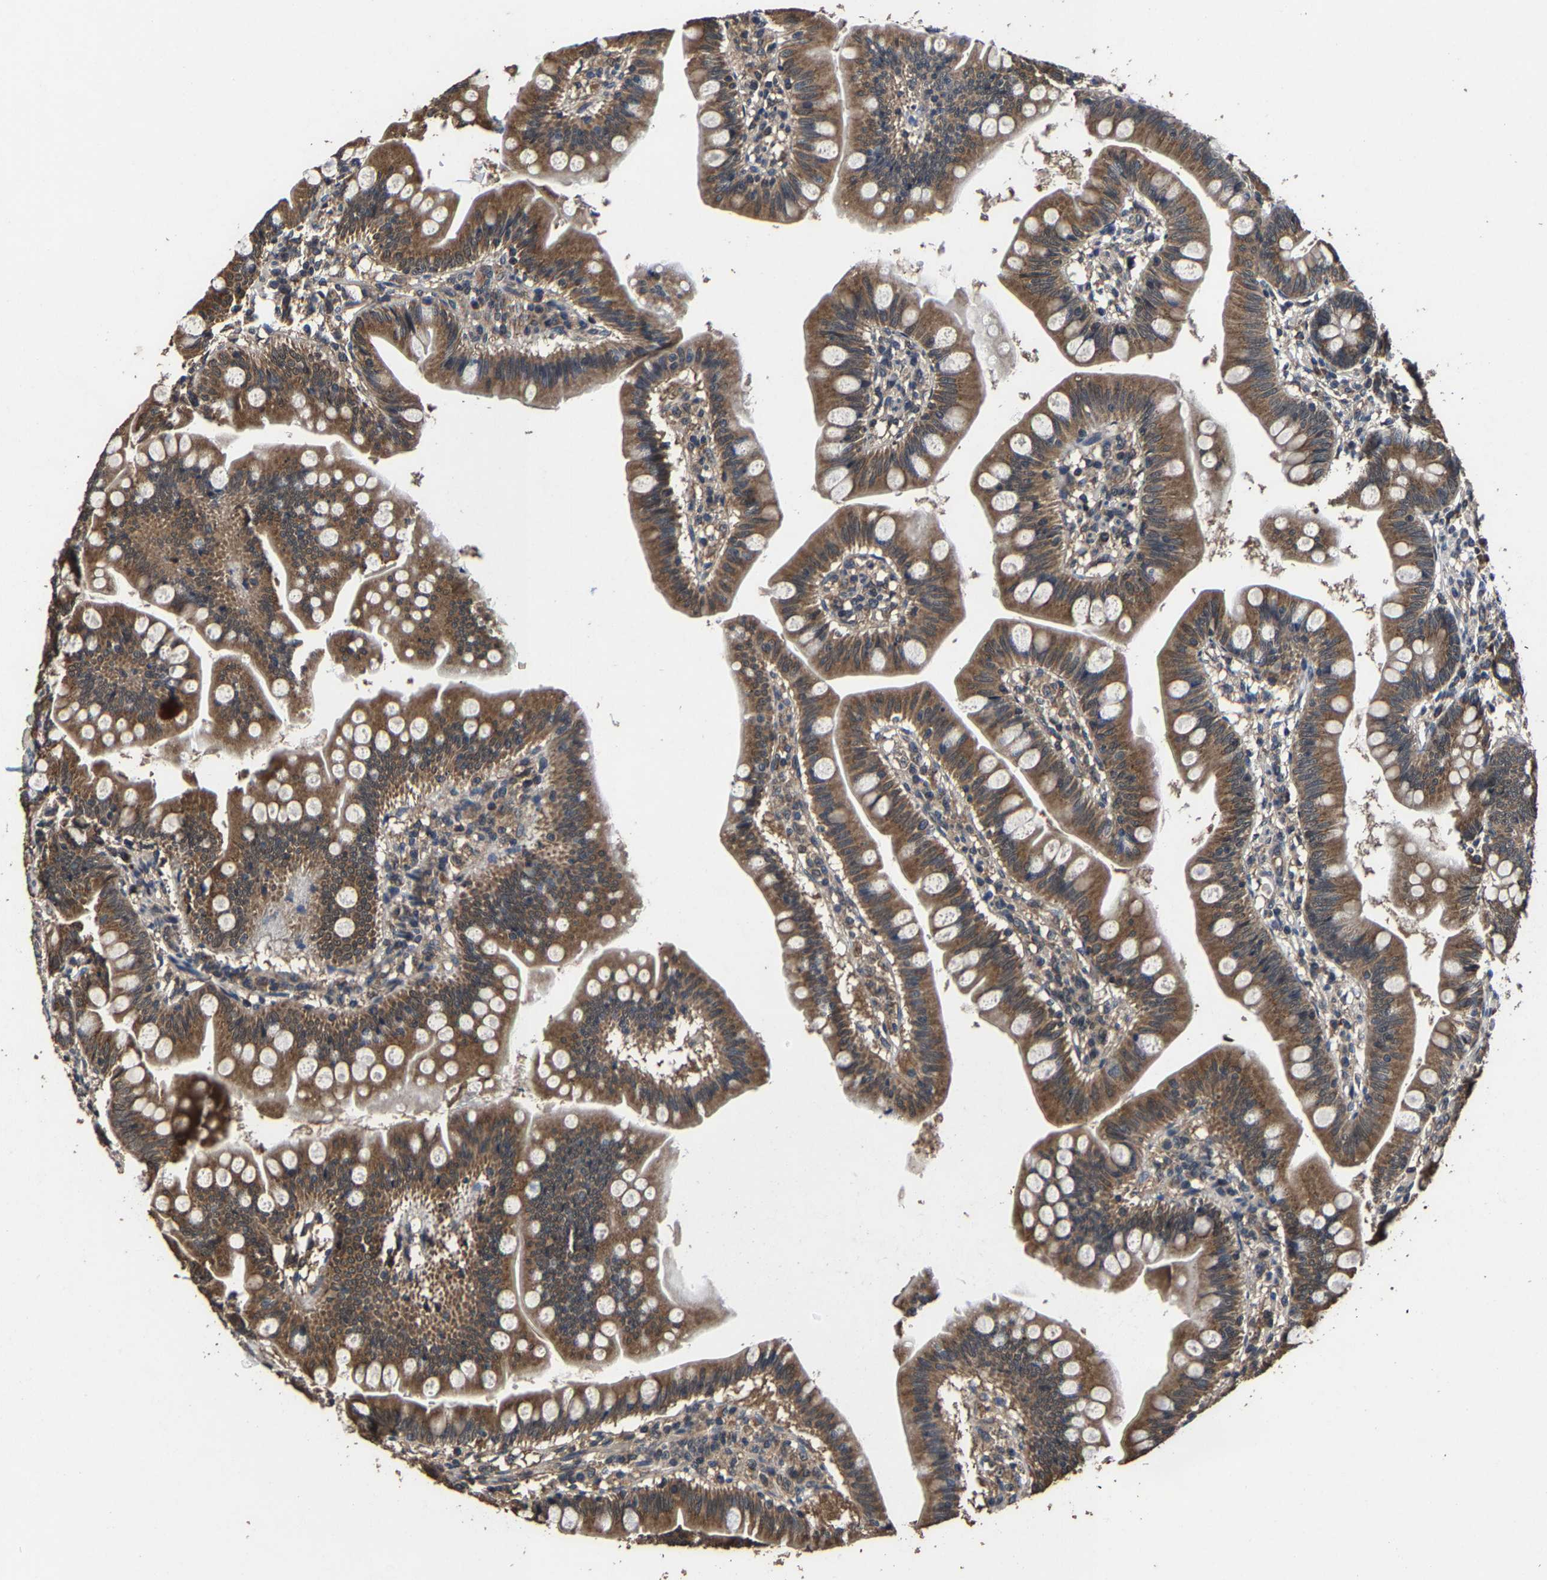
{"staining": {"intensity": "moderate", "quantity": ">75%", "location": "cytoplasmic/membranous"}, "tissue": "small intestine", "cell_type": "Glandular cells", "image_type": "normal", "snomed": [{"axis": "morphology", "description": "Normal tissue, NOS"}, {"axis": "topography", "description": "Small intestine"}], "caption": "A brown stain labels moderate cytoplasmic/membranous expression of a protein in glandular cells of benign human small intestine.", "gene": "EBAG9", "patient": {"sex": "male", "age": 7}}